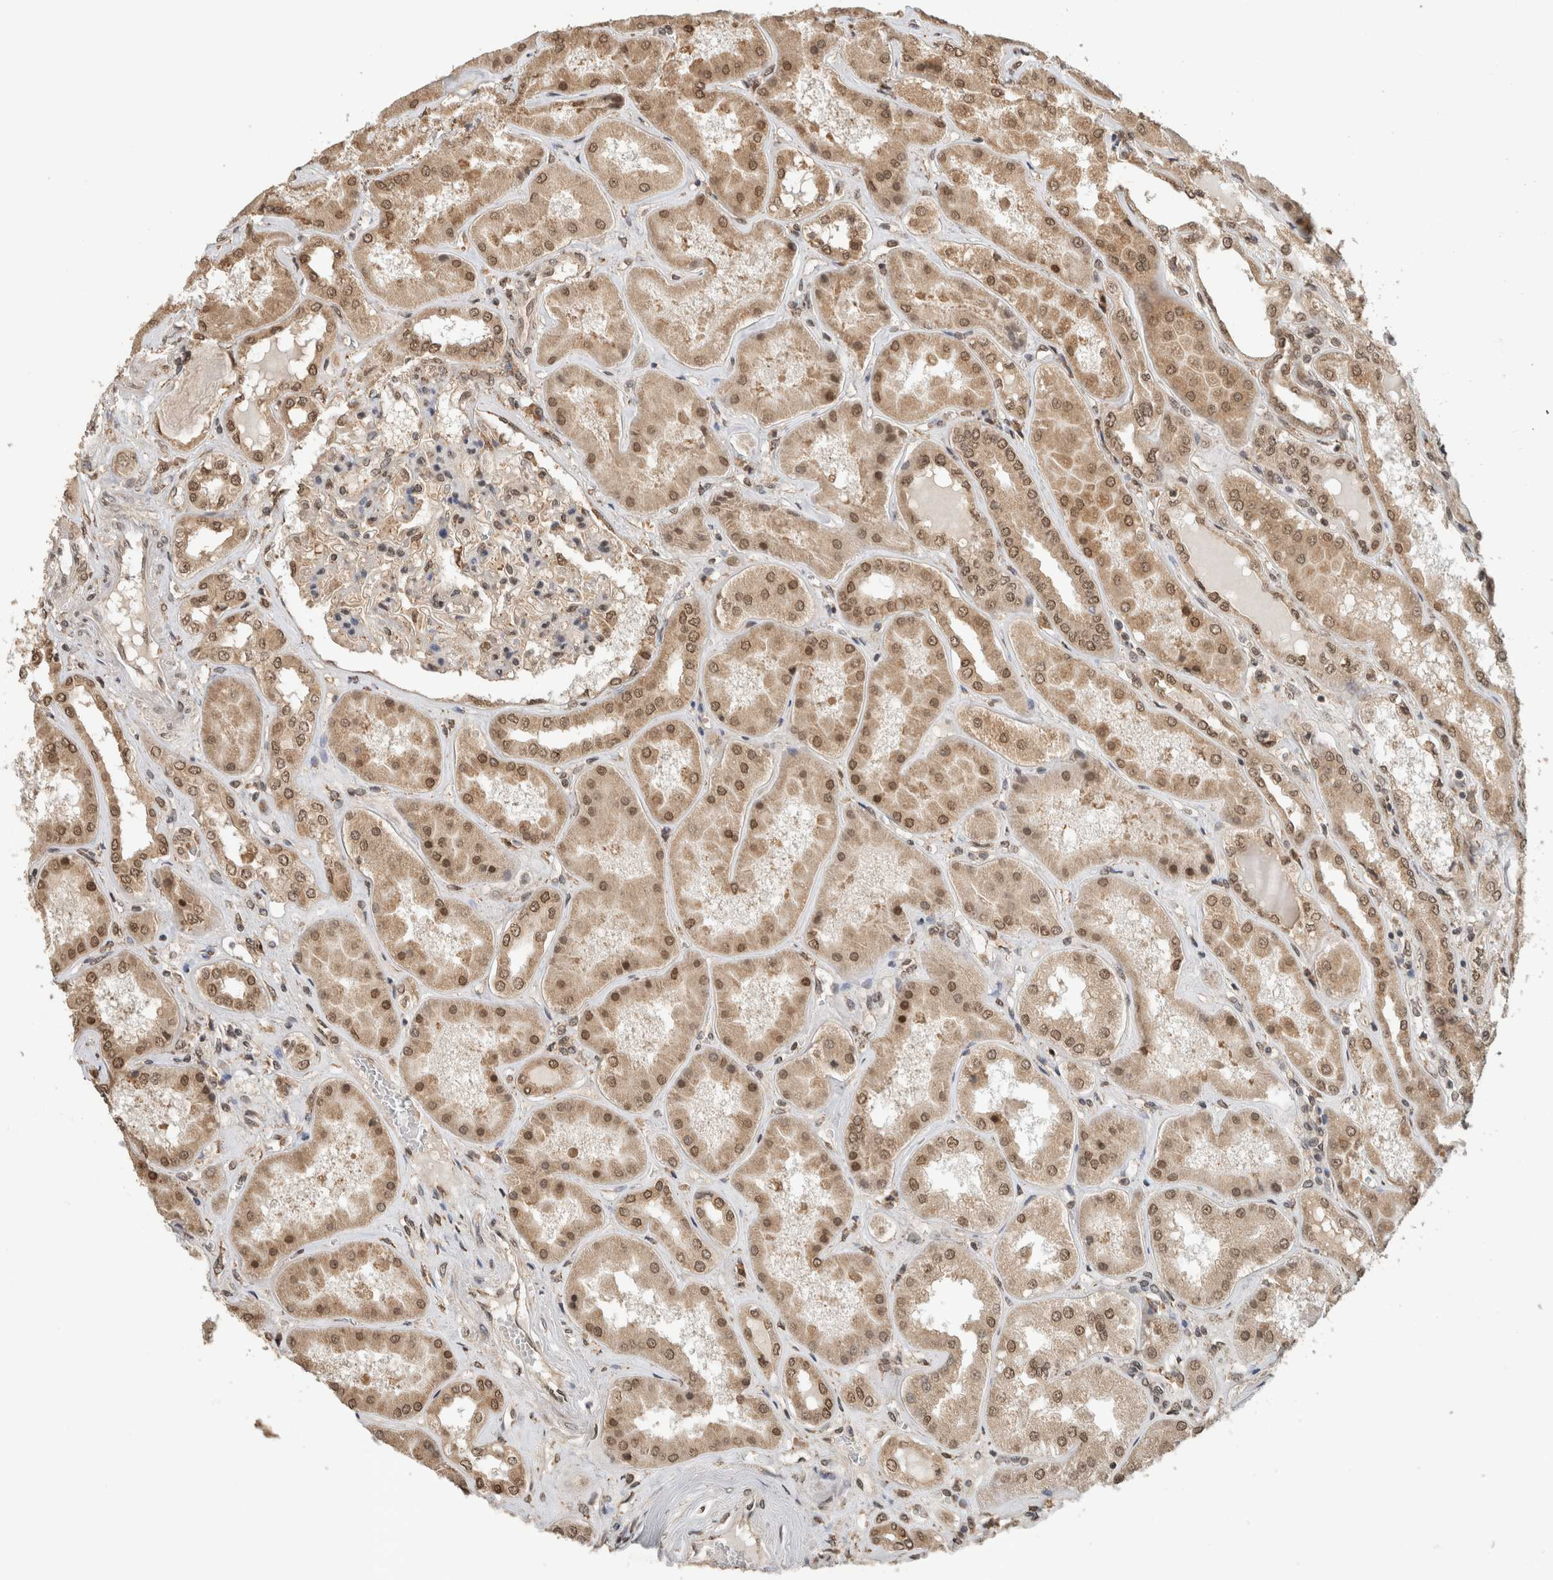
{"staining": {"intensity": "moderate", "quantity": ">75%", "location": "nuclear"}, "tissue": "kidney", "cell_type": "Cells in glomeruli", "image_type": "normal", "snomed": [{"axis": "morphology", "description": "Normal tissue, NOS"}, {"axis": "topography", "description": "Kidney"}], "caption": "A medium amount of moderate nuclear positivity is identified in about >75% of cells in glomeruli in normal kidney.", "gene": "C1orf21", "patient": {"sex": "female", "age": 56}}